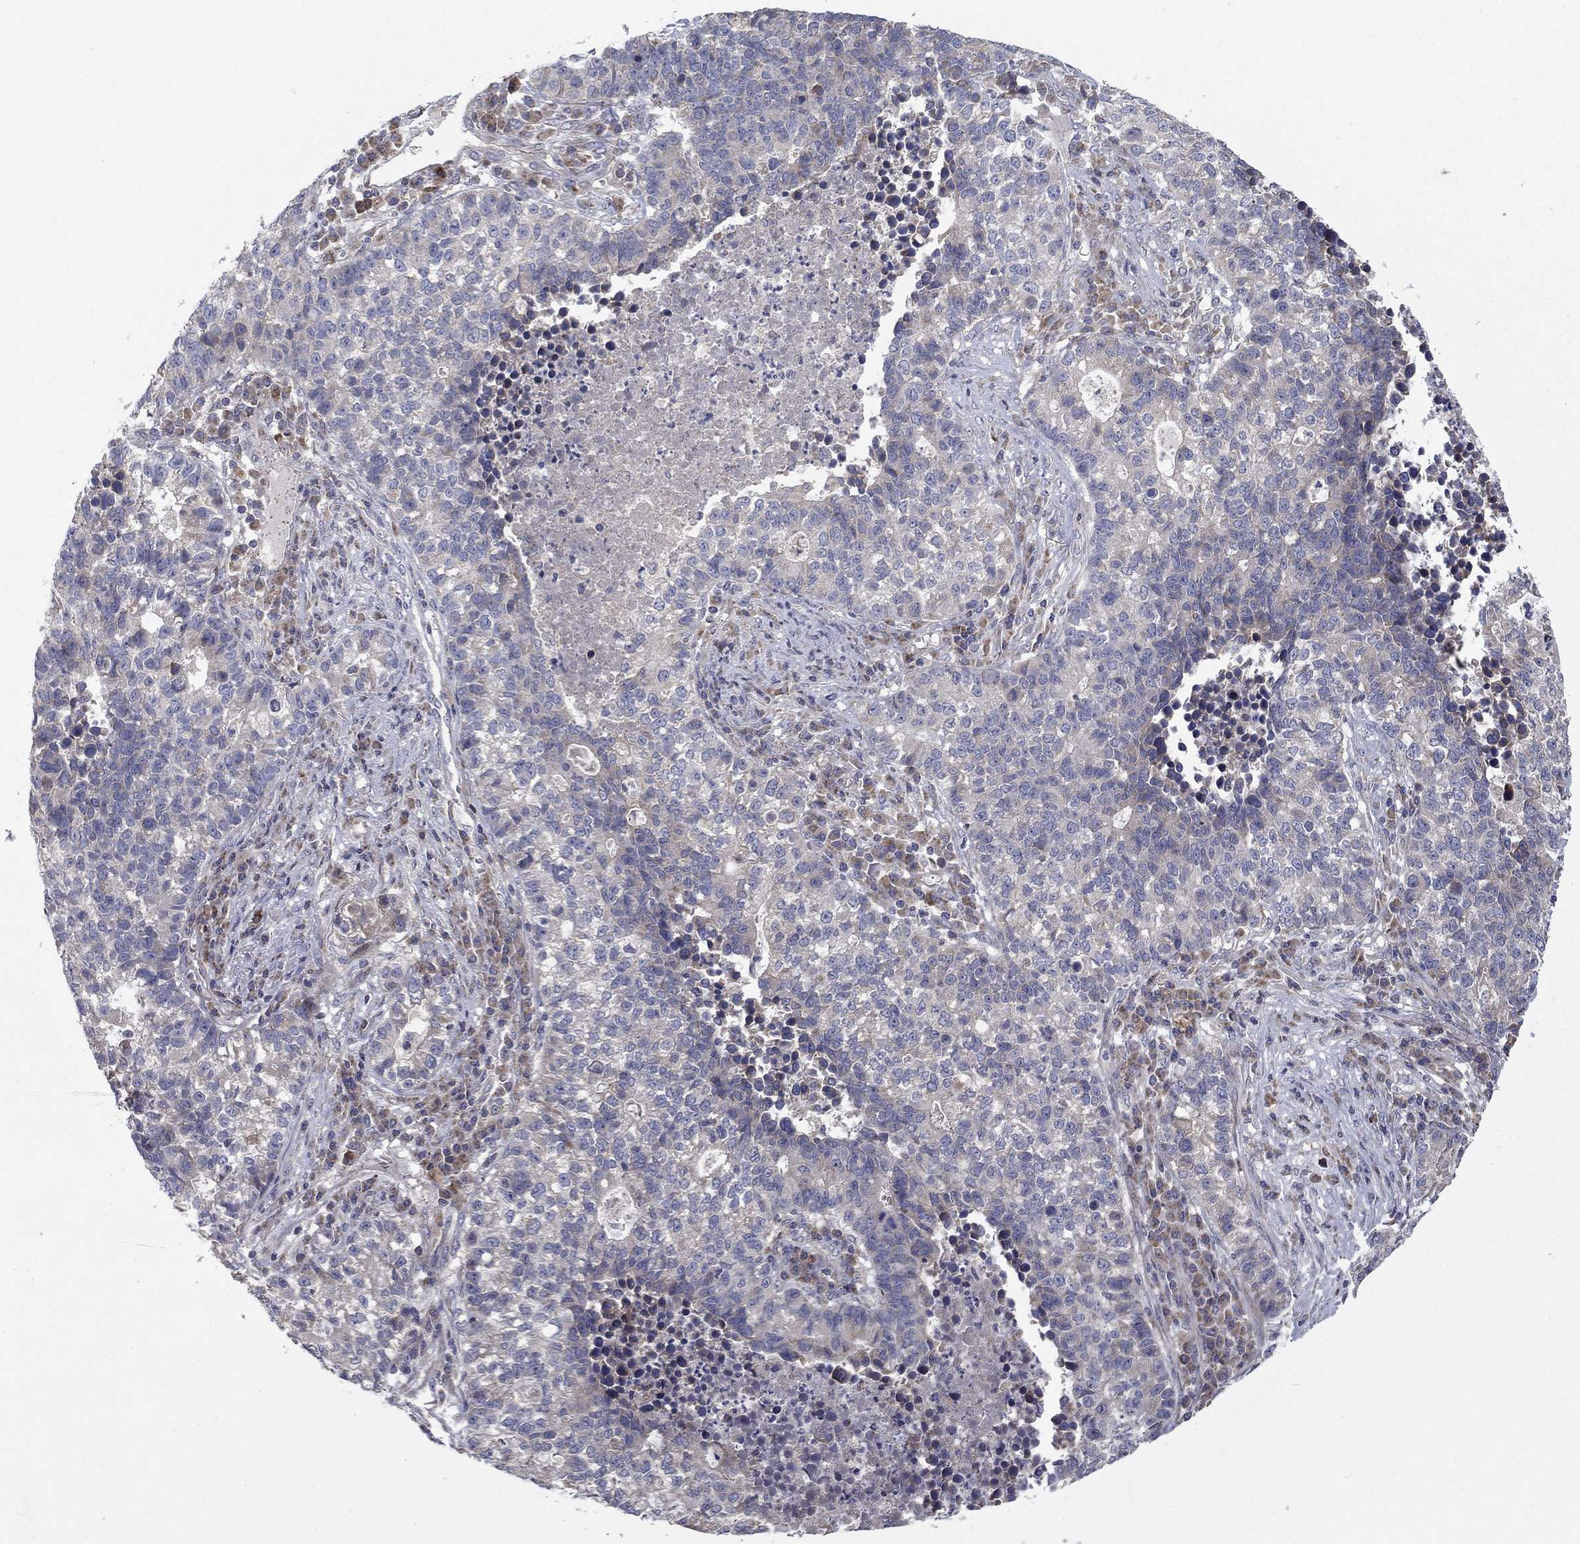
{"staining": {"intensity": "negative", "quantity": "none", "location": "none"}, "tissue": "lung cancer", "cell_type": "Tumor cells", "image_type": "cancer", "snomed": [{"axis": "morphology", "description": "Adenocarcinoma, NOS"}, {"axis": "topography", "description": "Lung"}], "caption": "Tumor cells are negative for brown protein staining in lung adenocarcinoma.", "gene": "MMAA", "patient": {"sex": "male", "age": 57}}